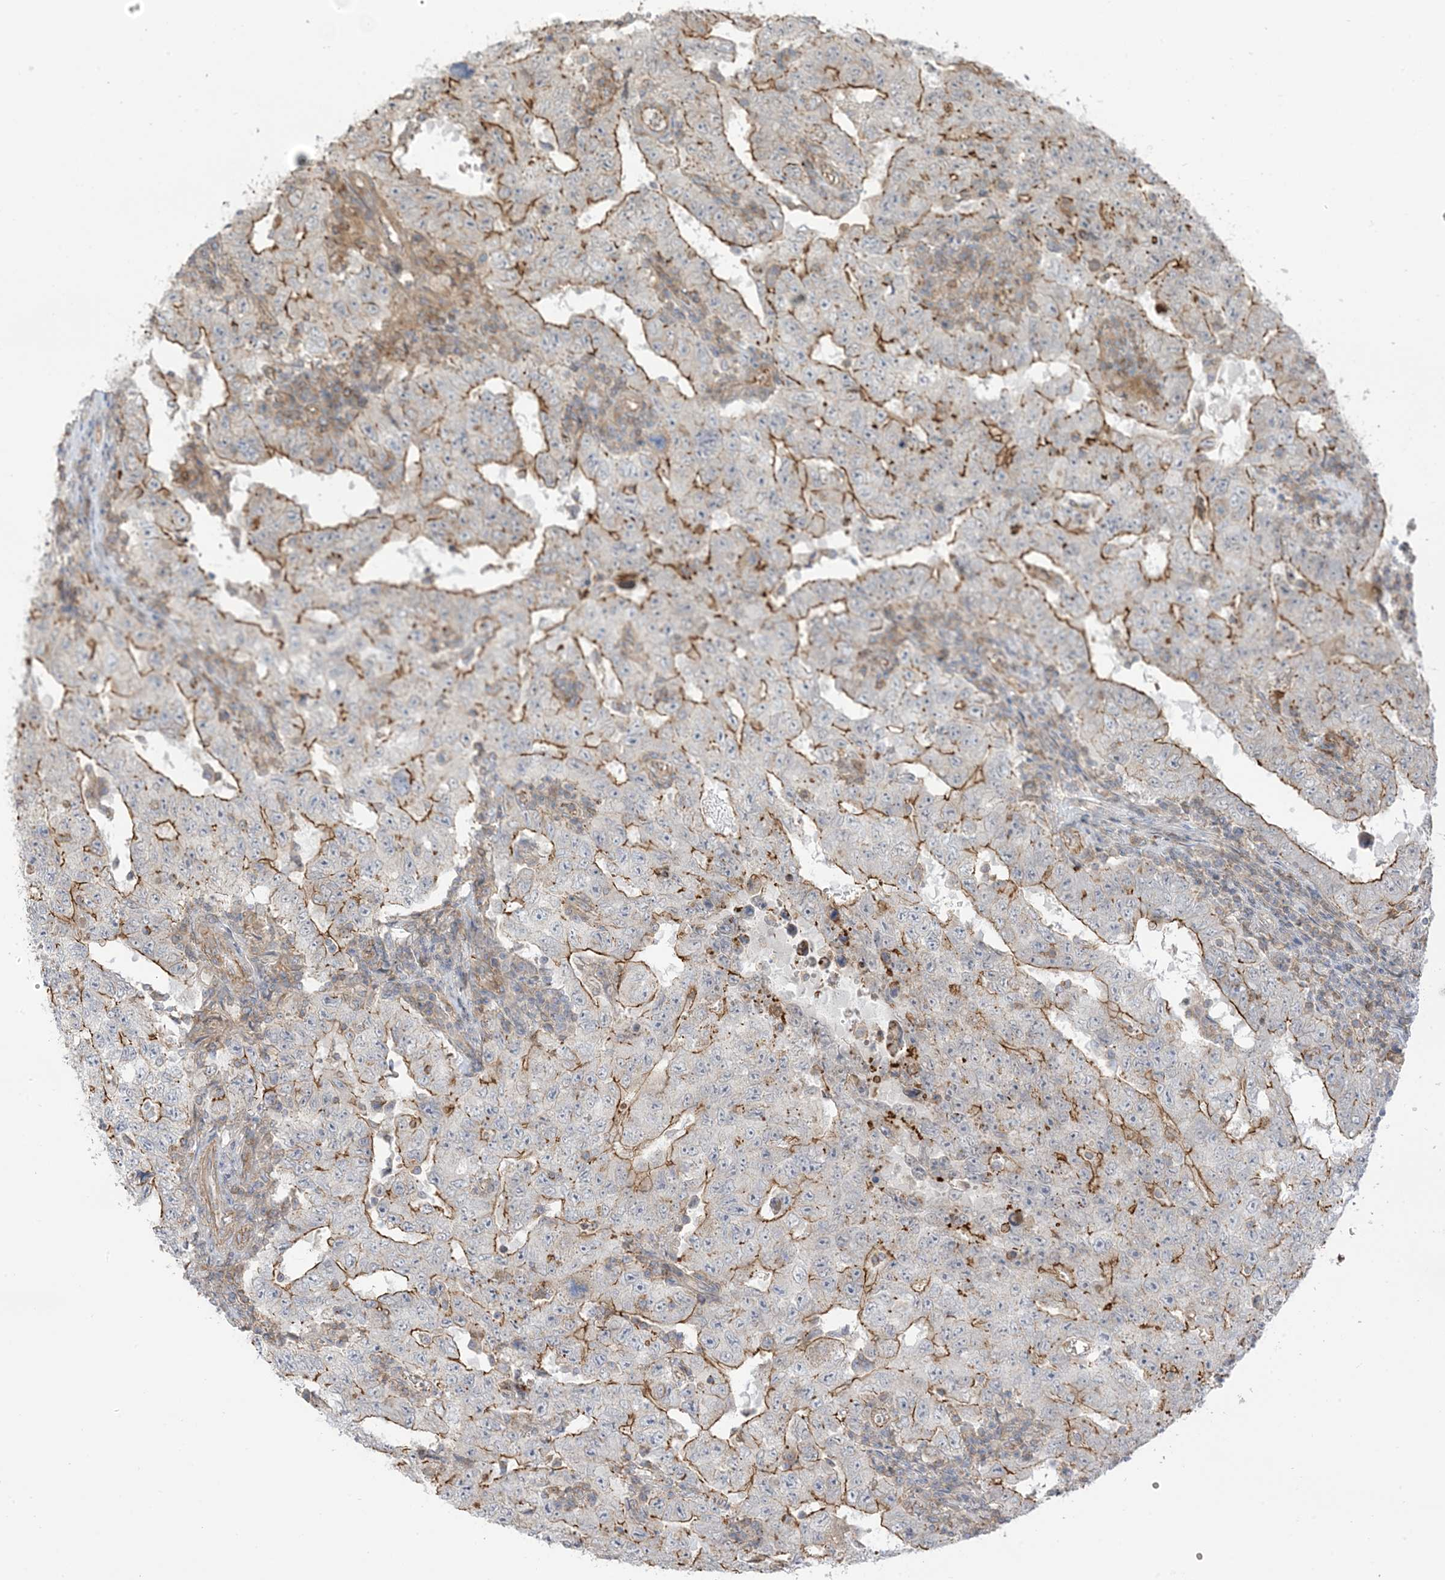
{"staining": {"intensity": "moderate", "quantity": "<25%", "location": "cytoplasmic/membranous"}, "tissue": "testis cancer", "cell_type": "Tumor cells", "image_type": "cancer", "snomed": [{"axis": "morphology", "description": "Carcinoma, Embryonal, NOS"}, {"axis": "topography", "description": "Testis"}], "caption": "DAB immunohistochemical staining of testis cancer exhibits moderate cytoplasmic/membranous protein expression in about <25% of tumor cells.", "gene": "ICMT", "patient": {"sex": "male", "age": 26}}